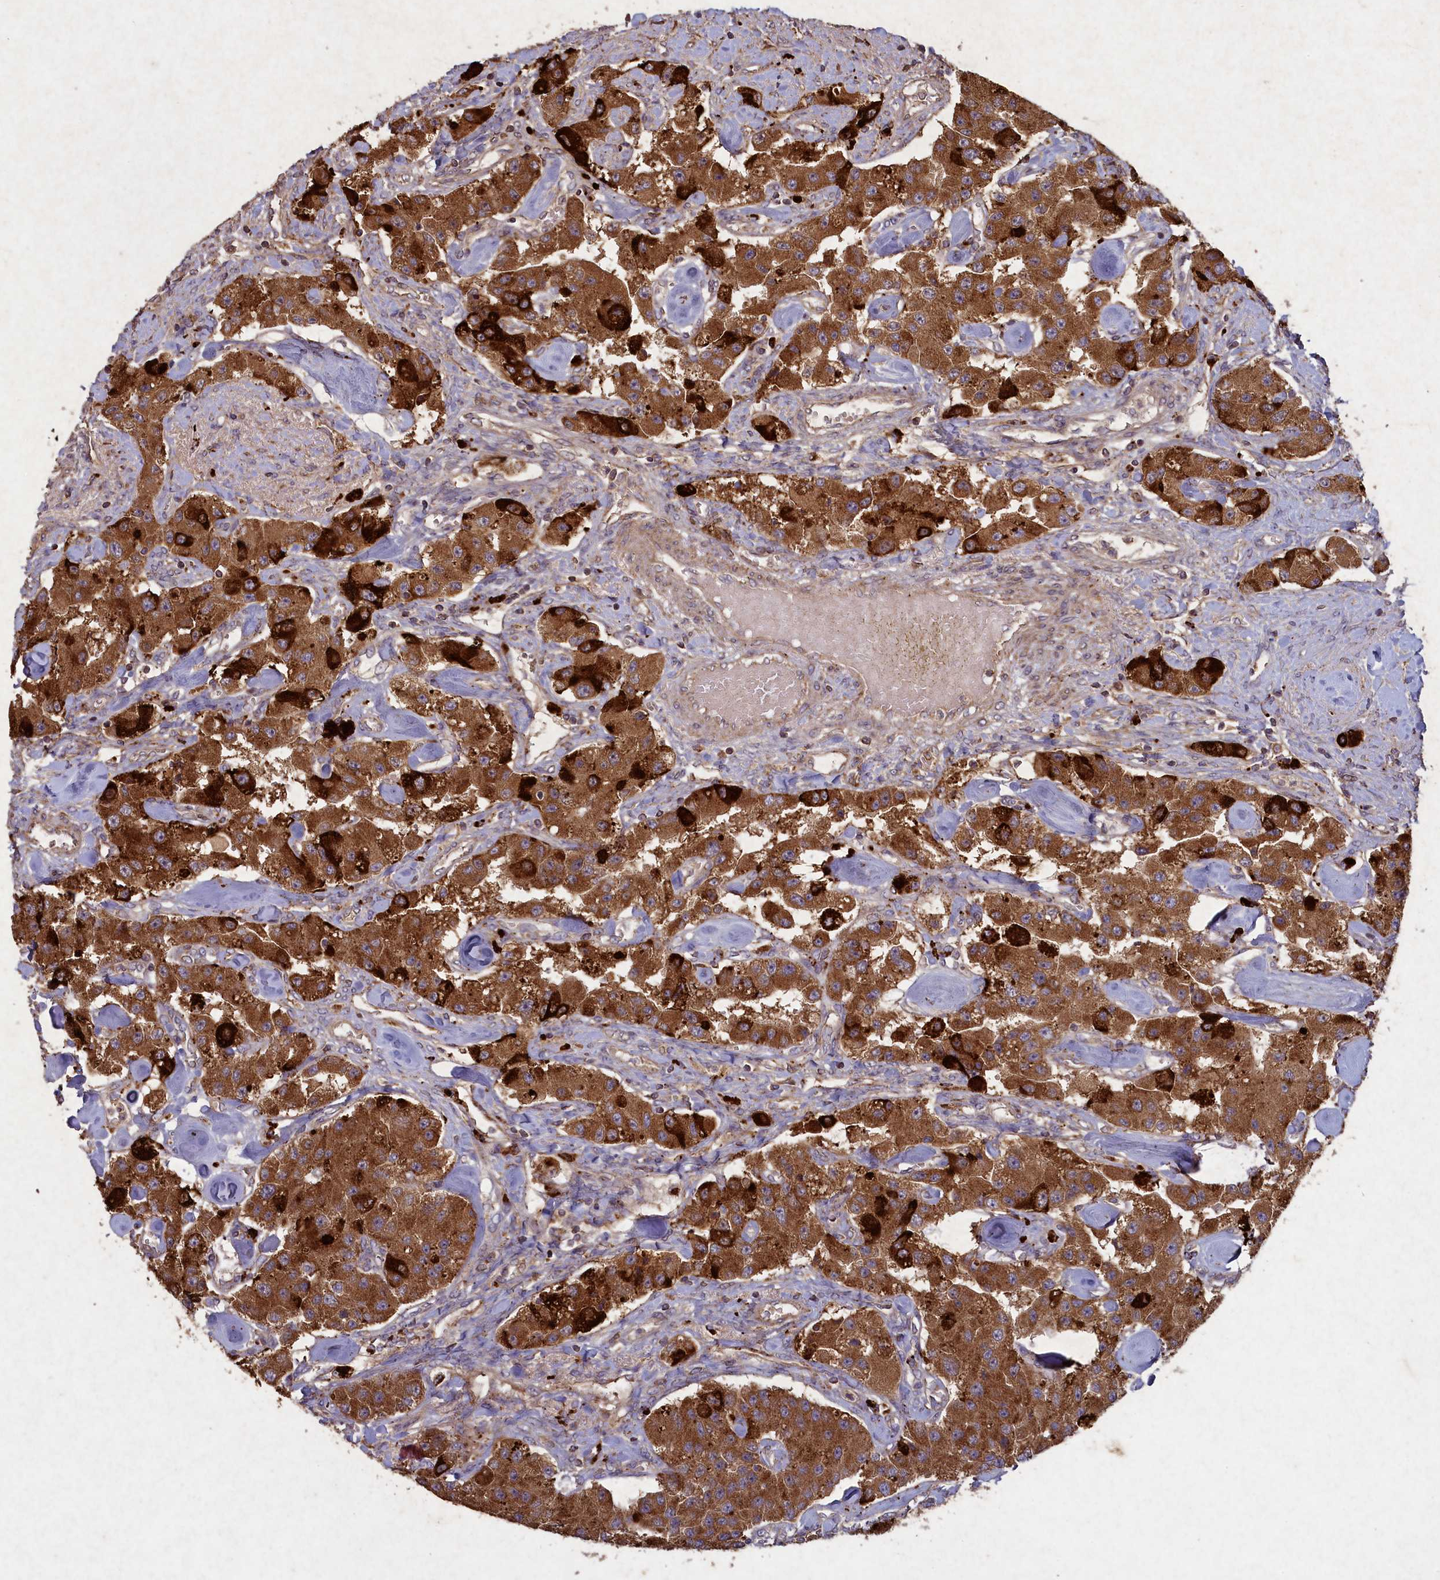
{"staining": {"intensity": "strong", "quantity": ">75%", "location": "cytoplasmic/membranous"}, "tissue": "carcinoid", "cell_type": "Tumor cells", "image_type": "cancer", "snomed": [{"axis": "morphology", "description": "Carcinoid, malignant, NOS"}, {"axis": "topography", "description": "Pancreas"}], "caption": "Immunohistochemistry histopathology image of carcinoid stained for a protein (brown), which shows high levels of strong cytoplasmic/membranous staining in about >75% of tumor cells.", "gene": "CIAO2B", "patient": {"sex": "male", "age": 41}}